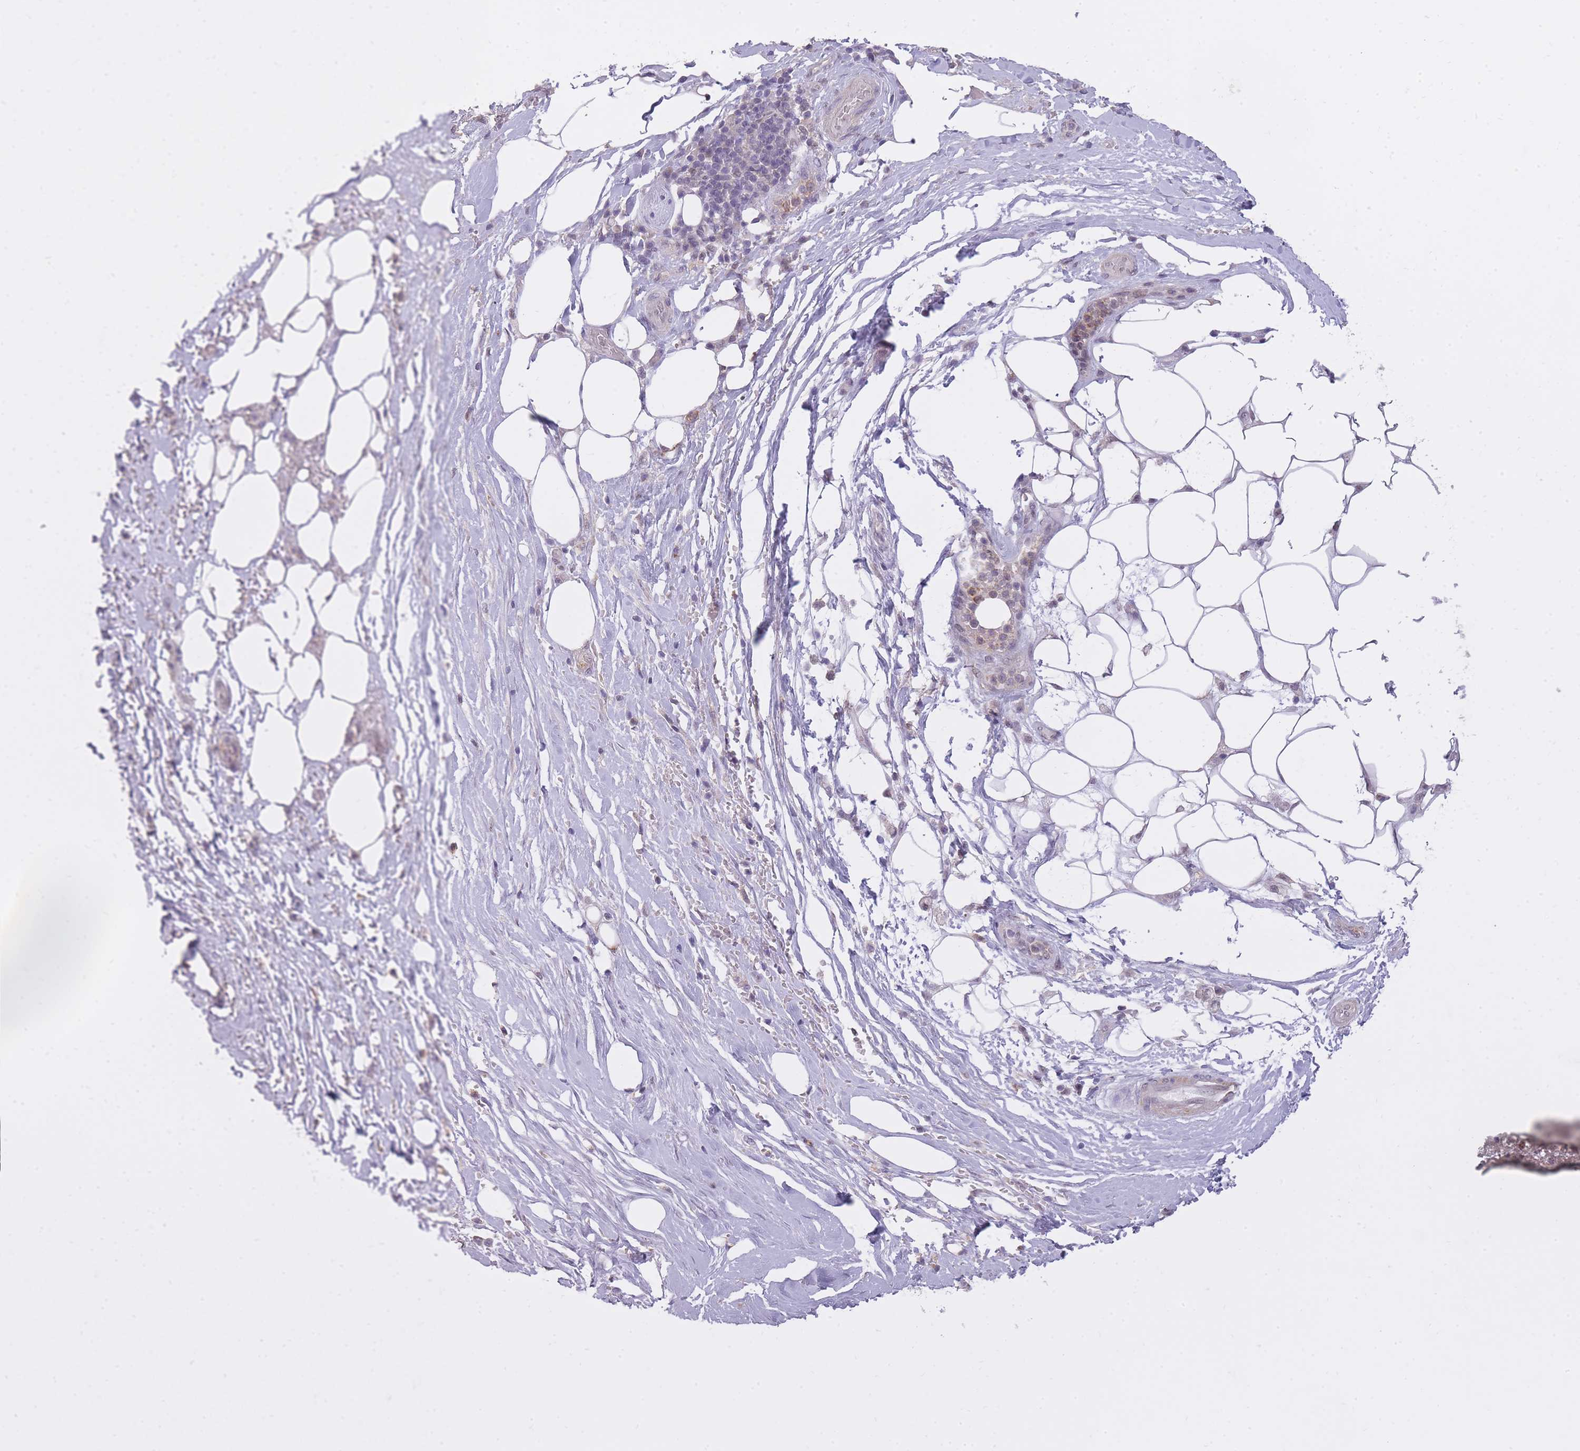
{"staining": {"intensity": "weak", "quantity": "25%-75%", "location": "nuclear"}, "tissue": "pancreatic cancer", "cell_type": "Tumor cells", "image_type": "cancer", "snomed": [{"axis": "morphology", "description": "Adenocarcinoma, NOS"}, {"axis": "topography", "description": "Pancreas"}], "caption": "High-magnification brightfield microscopy of pancreatic adenocarcinoma stained with DAB (brown) and counterstained with hematoxylin (blue). tumor cells exhibit weak nuclear staining is present in approximately25%-75% of cells.", "gene": "TIGD1", "patient": {"sex": "male", "age": 44}}